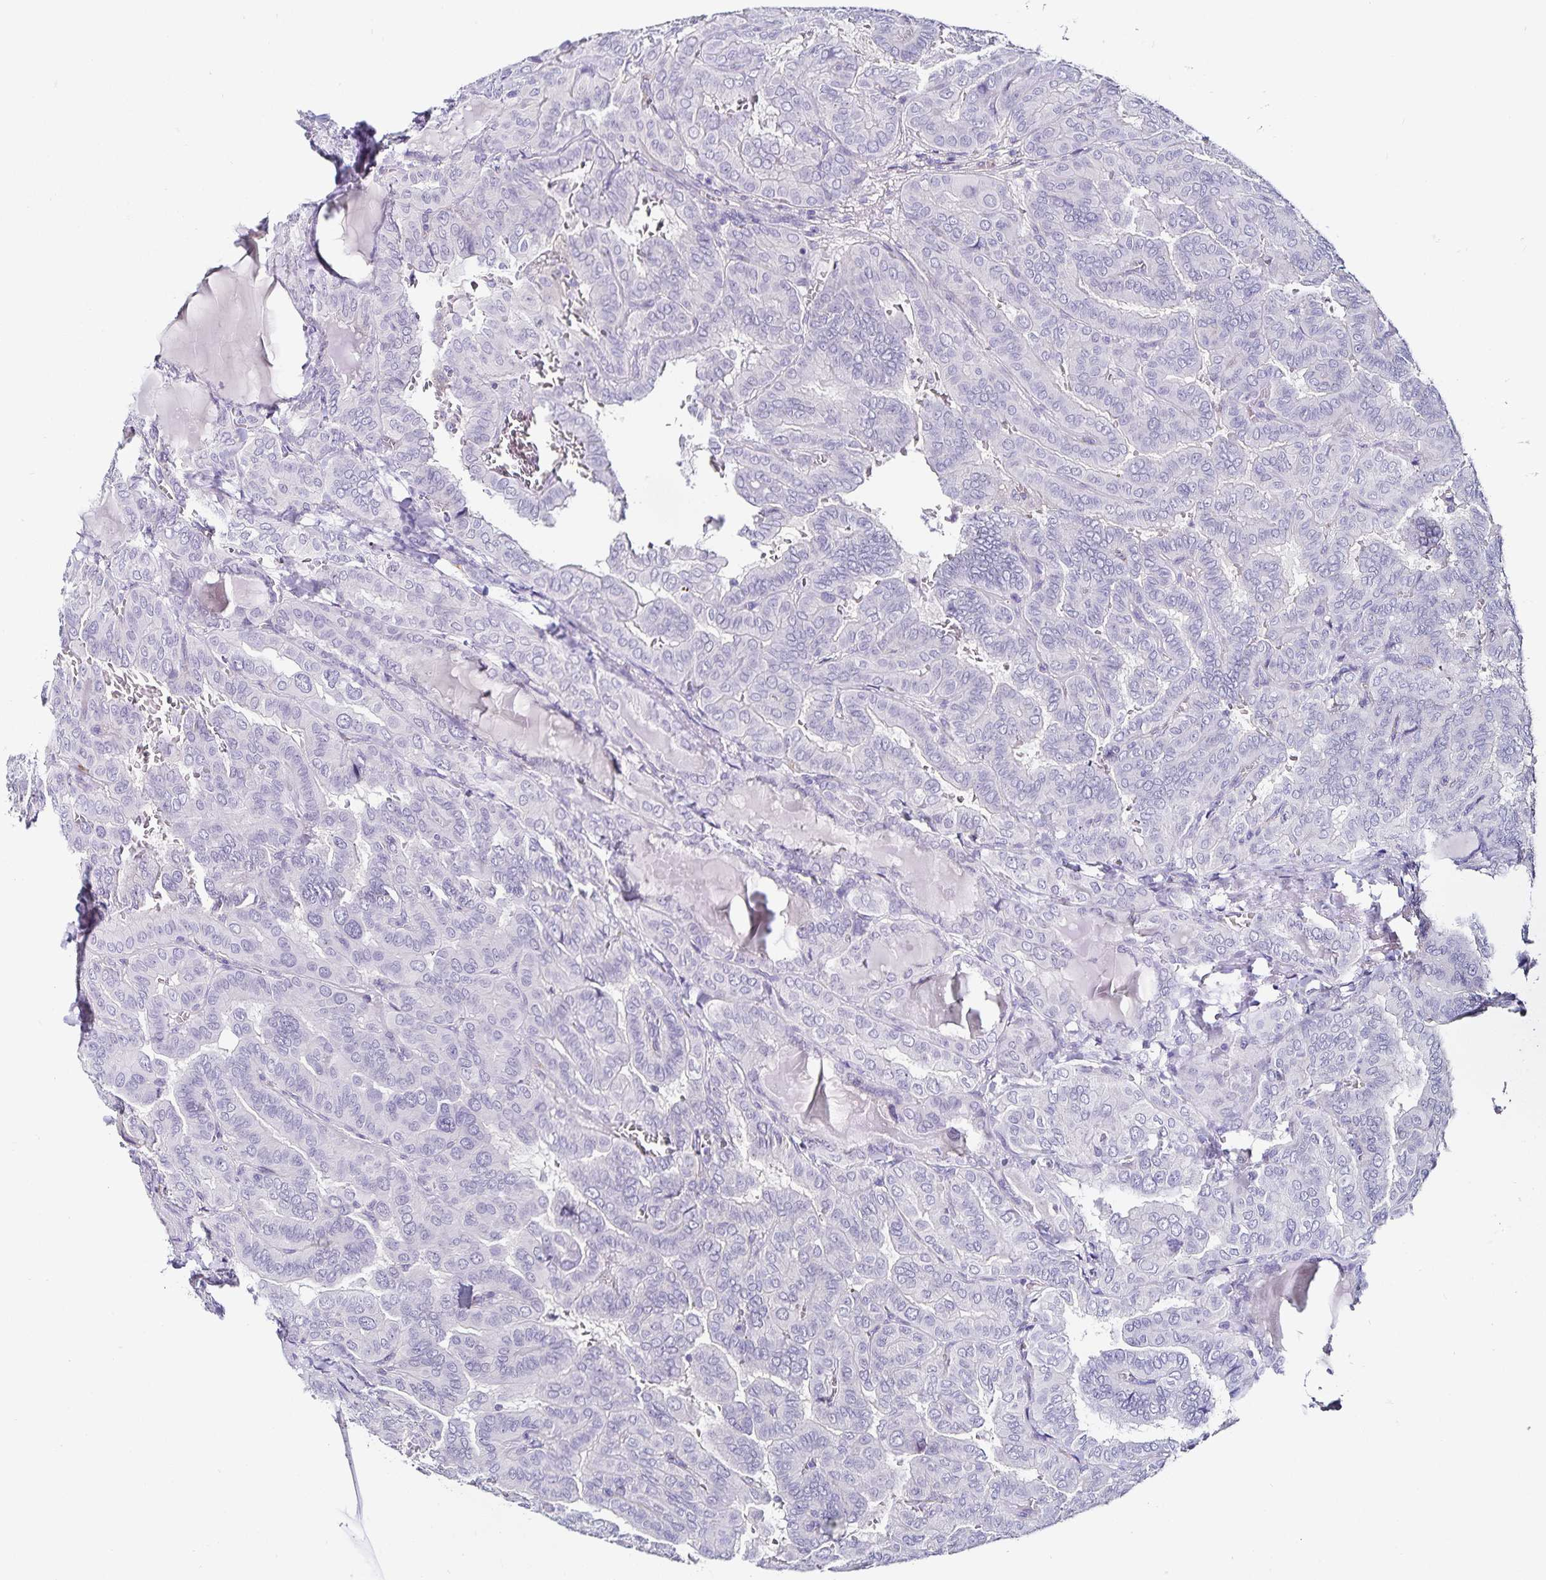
{"staining": {"intensity": "negative", "quantity": "none", "location": "none"}, "tissue": "thyroid cancer", "cell_type": "Tumor cells", "image_type": "cancer", "snomed": [{"axis": "morphology", "description": "Papillary adenocarcinoma, NOS"}, {"axis": "topography", "description": "Thyroid gland"}], "caption": "Immunohistochemical staining of human thyroid papillary adenocarcinoma displays no significant staining in tumor cells. (Immunohistochemistry, brightfield microscopy, high magnification).", "gene": "TSPAN7", "patient": {"sex": "female", "age": 46}}